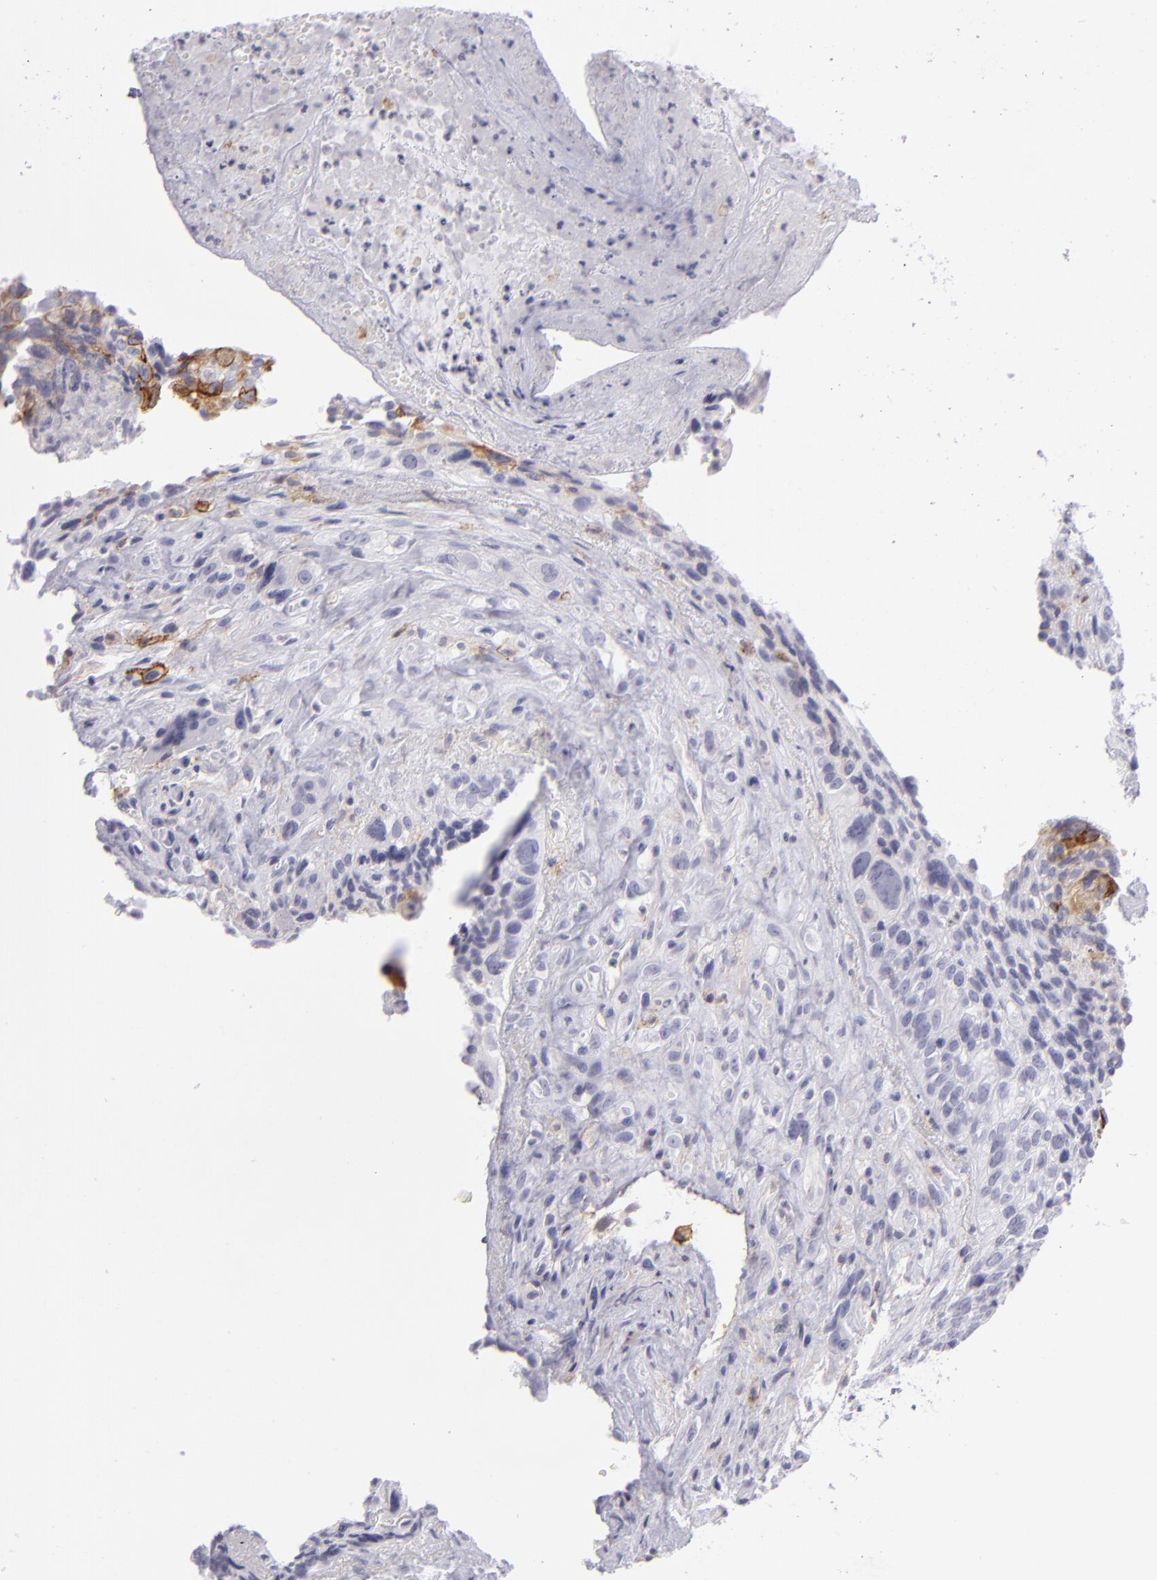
{"staining": {"intensity": "moderate", "quantity": "<25%", "location": "cytoplasmic/membranous"}, "tissue": "breast cancer", "cell_type": "Tumor cells", "image_type": "cancer", "snomed": [{"axis": "morphology", "description": "Neoplasm, malignant, NOS"}, {"axis": "topography", "description": "Breast"}], "caption": "High-magnification brightfield microscopy of breast cancer stained with DAB (3,3'-diaminobenzidine) (brown) and counterstained with hematoxylin (blue). tumor cells exhibit moderate cytoplasmic/membranous staining is identified in approximately<25% of cells.", "gene": "THBD", "patient": {"sex": "female", "age": 50}}